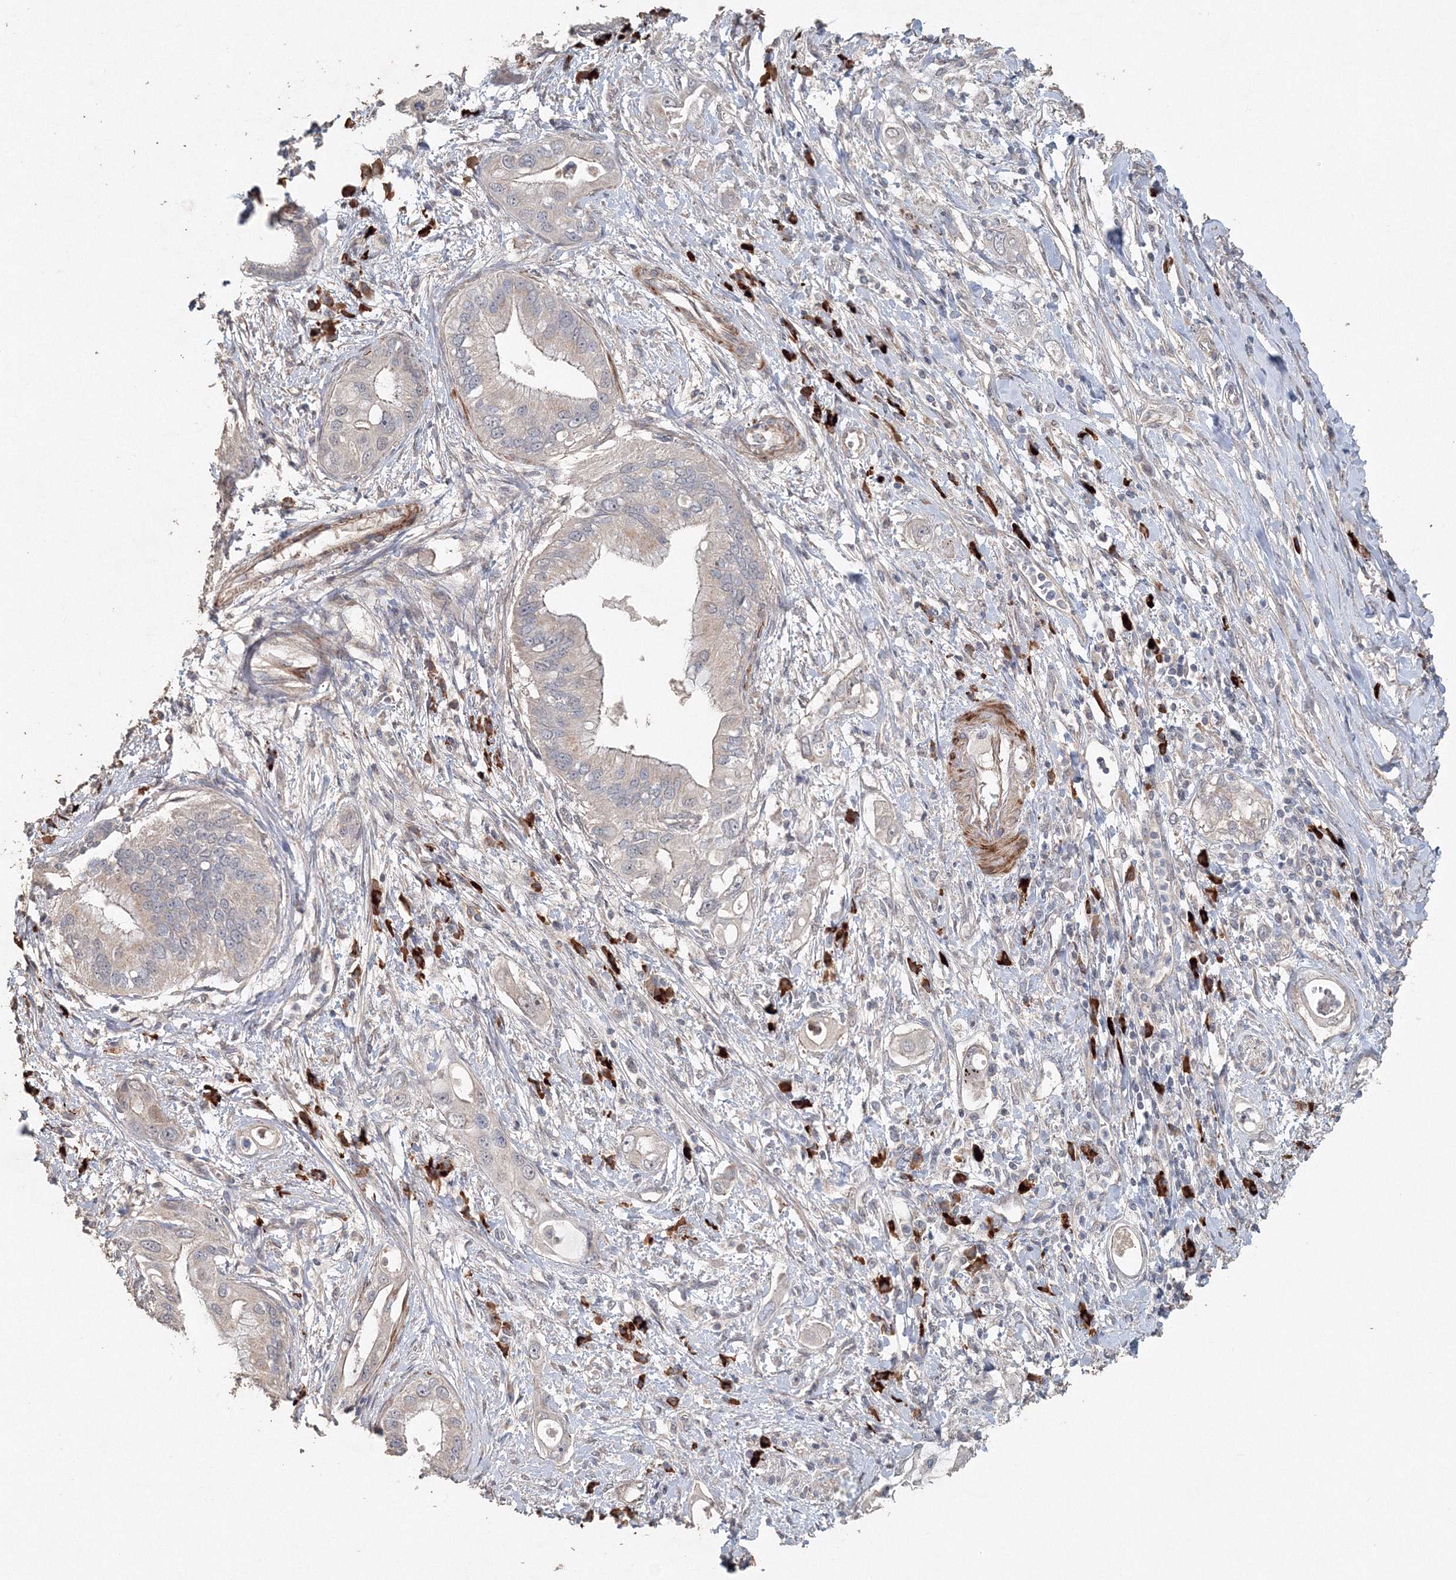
{"staining": {"intensity": "weak", "quantity": "<25%", "location": "cytoplasmic/membranous"}, "tissue": "pancreatic cancer", "cell_type": "Tumor cells", "image_type": "cancer", "snomed": [{"axis": "morphology", "description": "Inflammation, NOS"}, {"axis": "morphology", "description": "Adenocarcinoma, NOS"}, {"axis": "topography", "description": "Pancreas"}], "caption": "A photomicrograph of pancreatic cancer (adenocarcinoma) stained for a protein reveals no brown staining in tumor cells. The staining was performed using DAB to visualize the protein expression in brown, while the nuclei were stained in blue with hematoxylin (Magnification: 20x).", "gene": "NALF2", "patient": {"sex": "female", "age": 56}}